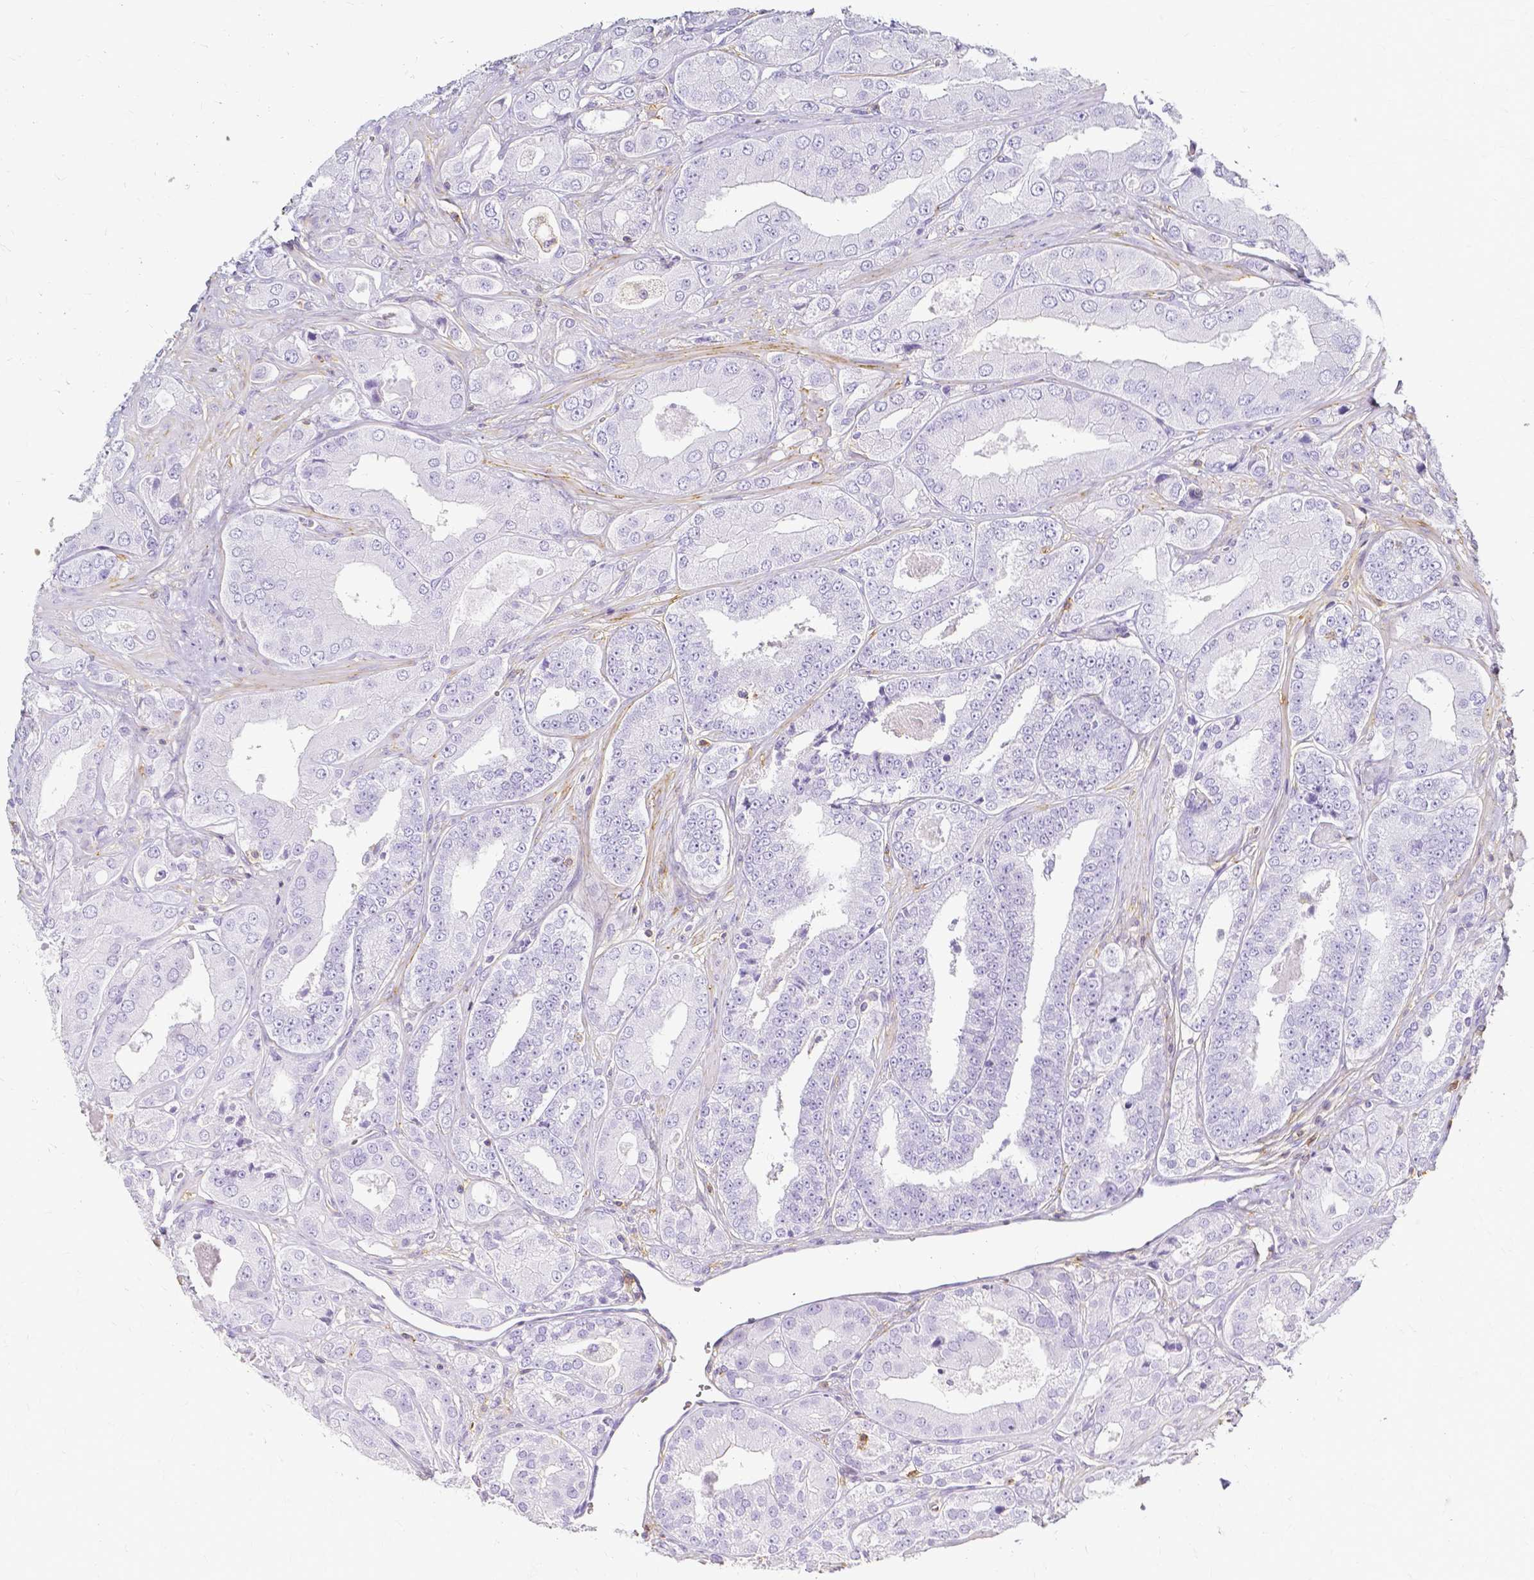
{"staining": {"intensity": "negative", "quantity": "none", "location": "none"}, "tissue": "prostate cancer", "cell_type": "Tumor cells", "image_type": "cancer", "snomed": [{"axis": "morphology", "description": "Adenocarcinoma, Low grade"}, {"axis": "topography", "description": "Prostate"}], "caption": "Tumor cells show no significant protein expression in adenocarcinoma (low-grade) (prostate).", "gene": "HSPA12A", "patient": {"sex": "male", "age": 60}}